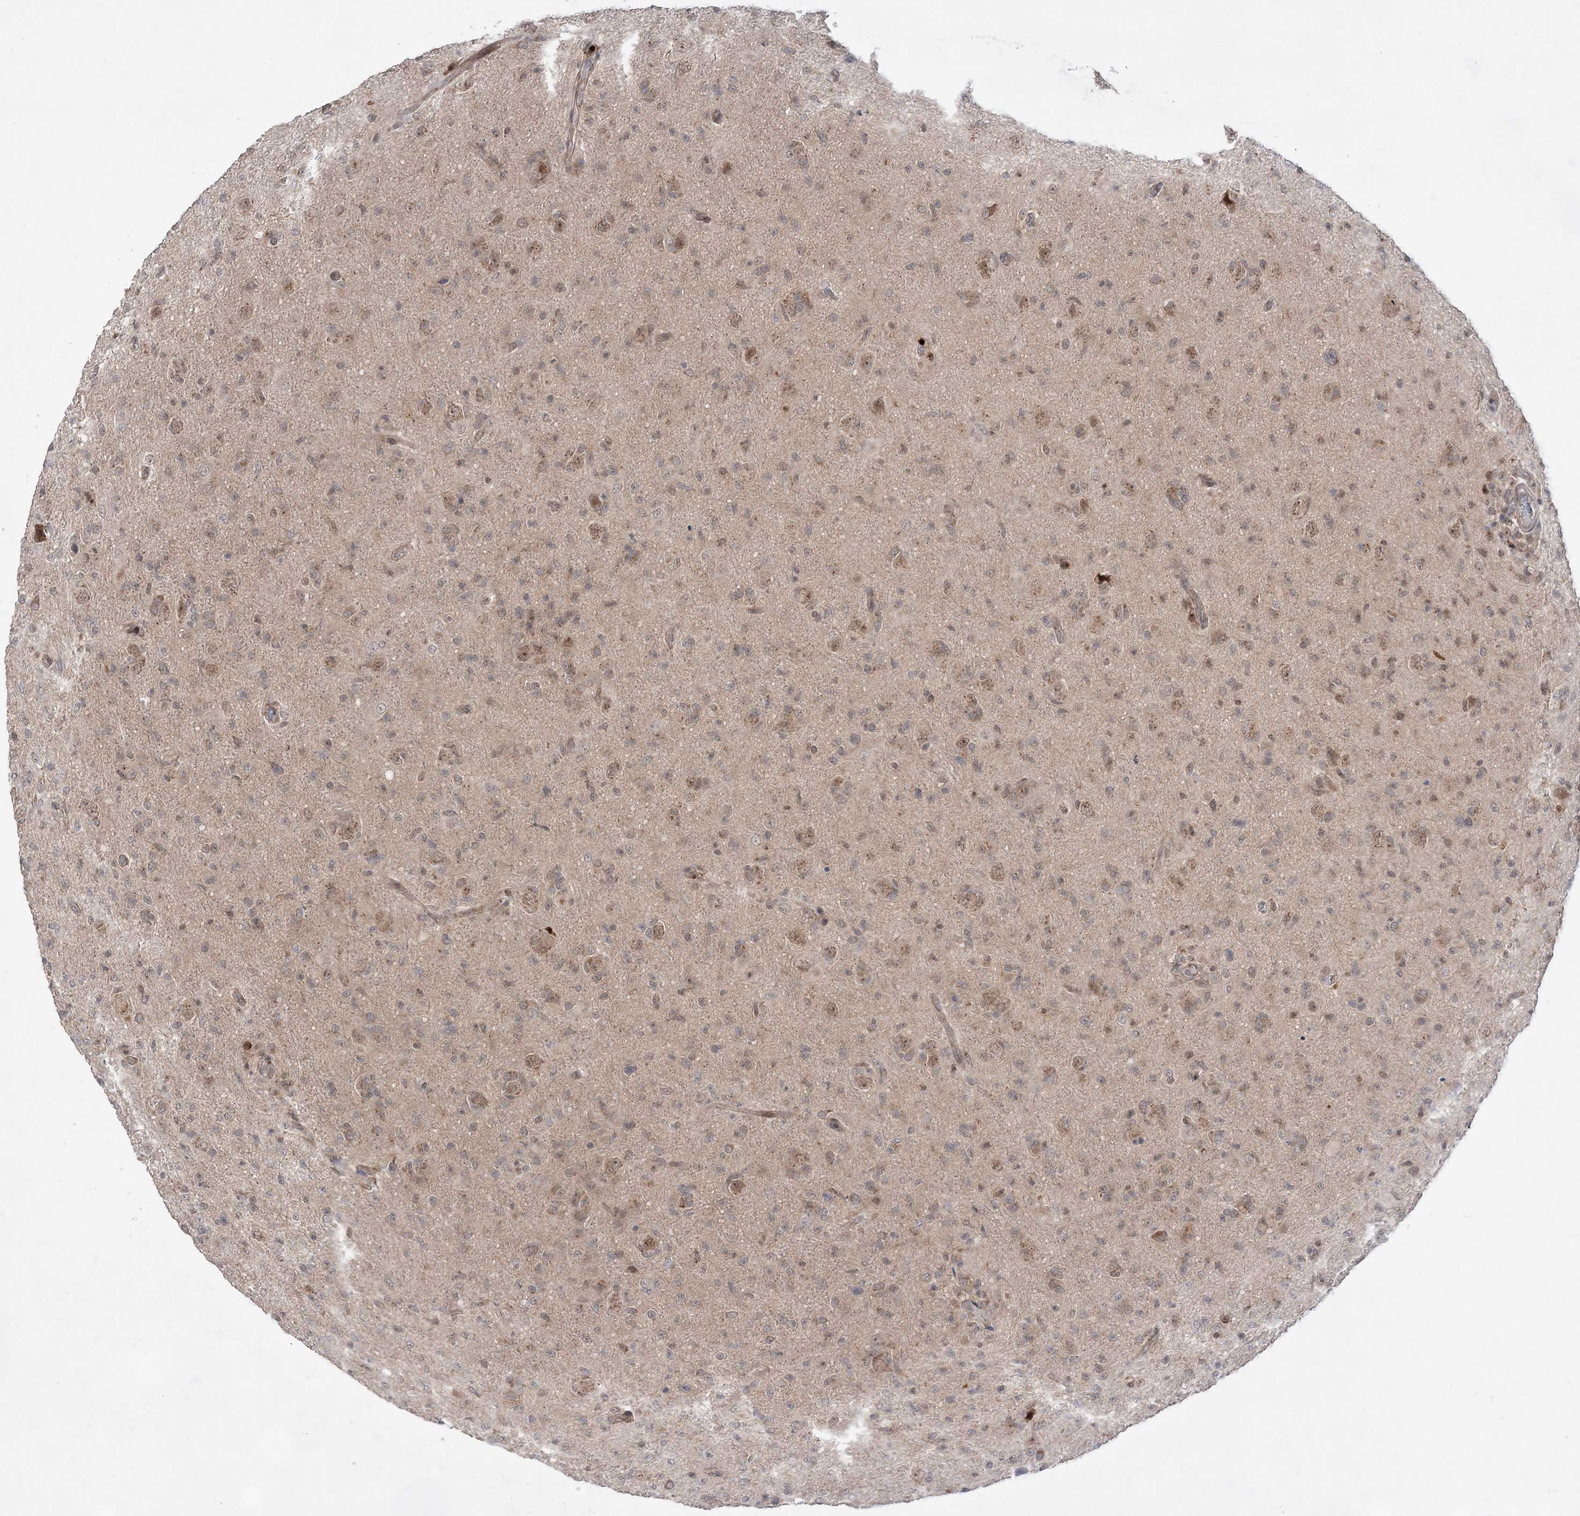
{"staining": {"intensity": "negative", "quantity": "none", "location": "none"}, "tissue": "glioma", "cell_type": "Tumor cells", "image_type": "cancer", "snomed": [{"axis": "morphology", "description": "Glioma, malignant, High grade"}, {"axis": "topography", "description": "Brain"}], "caption": "A histopathology image of malignant high-grade glioma stained for a protein demonstrates no brown staining in tumor cells.", "gene": "ANAPC15", "patient": {"sex": "female", "age": 57}}